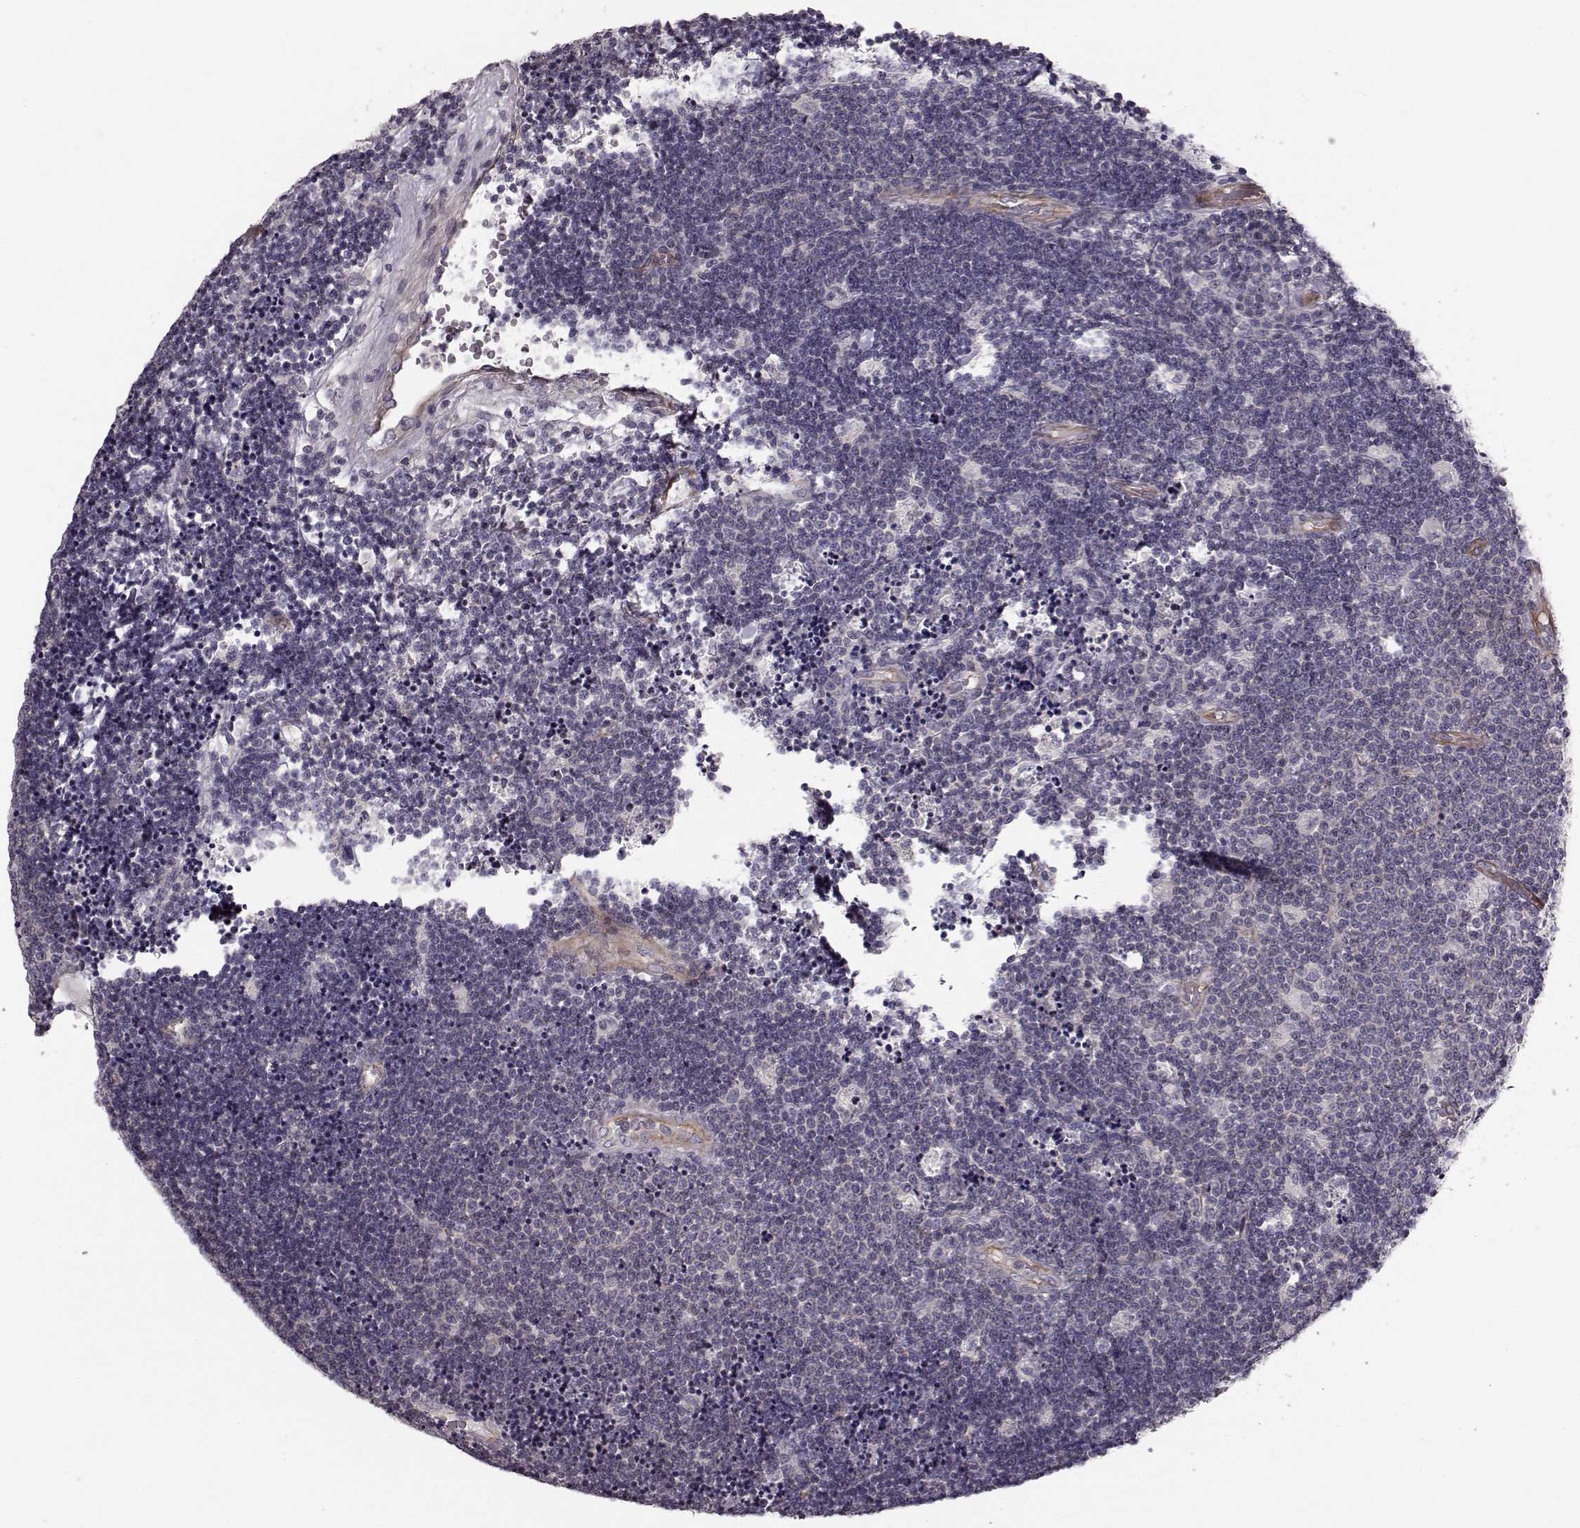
{"staining": {"intensity": "negative", "quantity": "none", "location": "none"}, "tissue": "lymphoma", "cell_type": "Tumor cells", "image_type": "cancer", "snomed": [{"axis": "morphology", "description": "Malignant lymphoma, non-Hodgkin's type, Low grade"}, {"axis": "topography", "description": "Brain"}], "caption": "Immunohistochemistry (IHC) photomicrograph of neoplastic tissue: malignant lymphoma, non-Hodgkin's type (low-grade) stained with DAB (3,3'-diaminobenzidine) exhibits no significant protein positivity in tumor cells. The staining is performed using DAB brown chromogen with nuclei counter-stained in using hematoxylin.", "gene": "SLC22A18", "patient": {"sex": "female", "age": 66}}